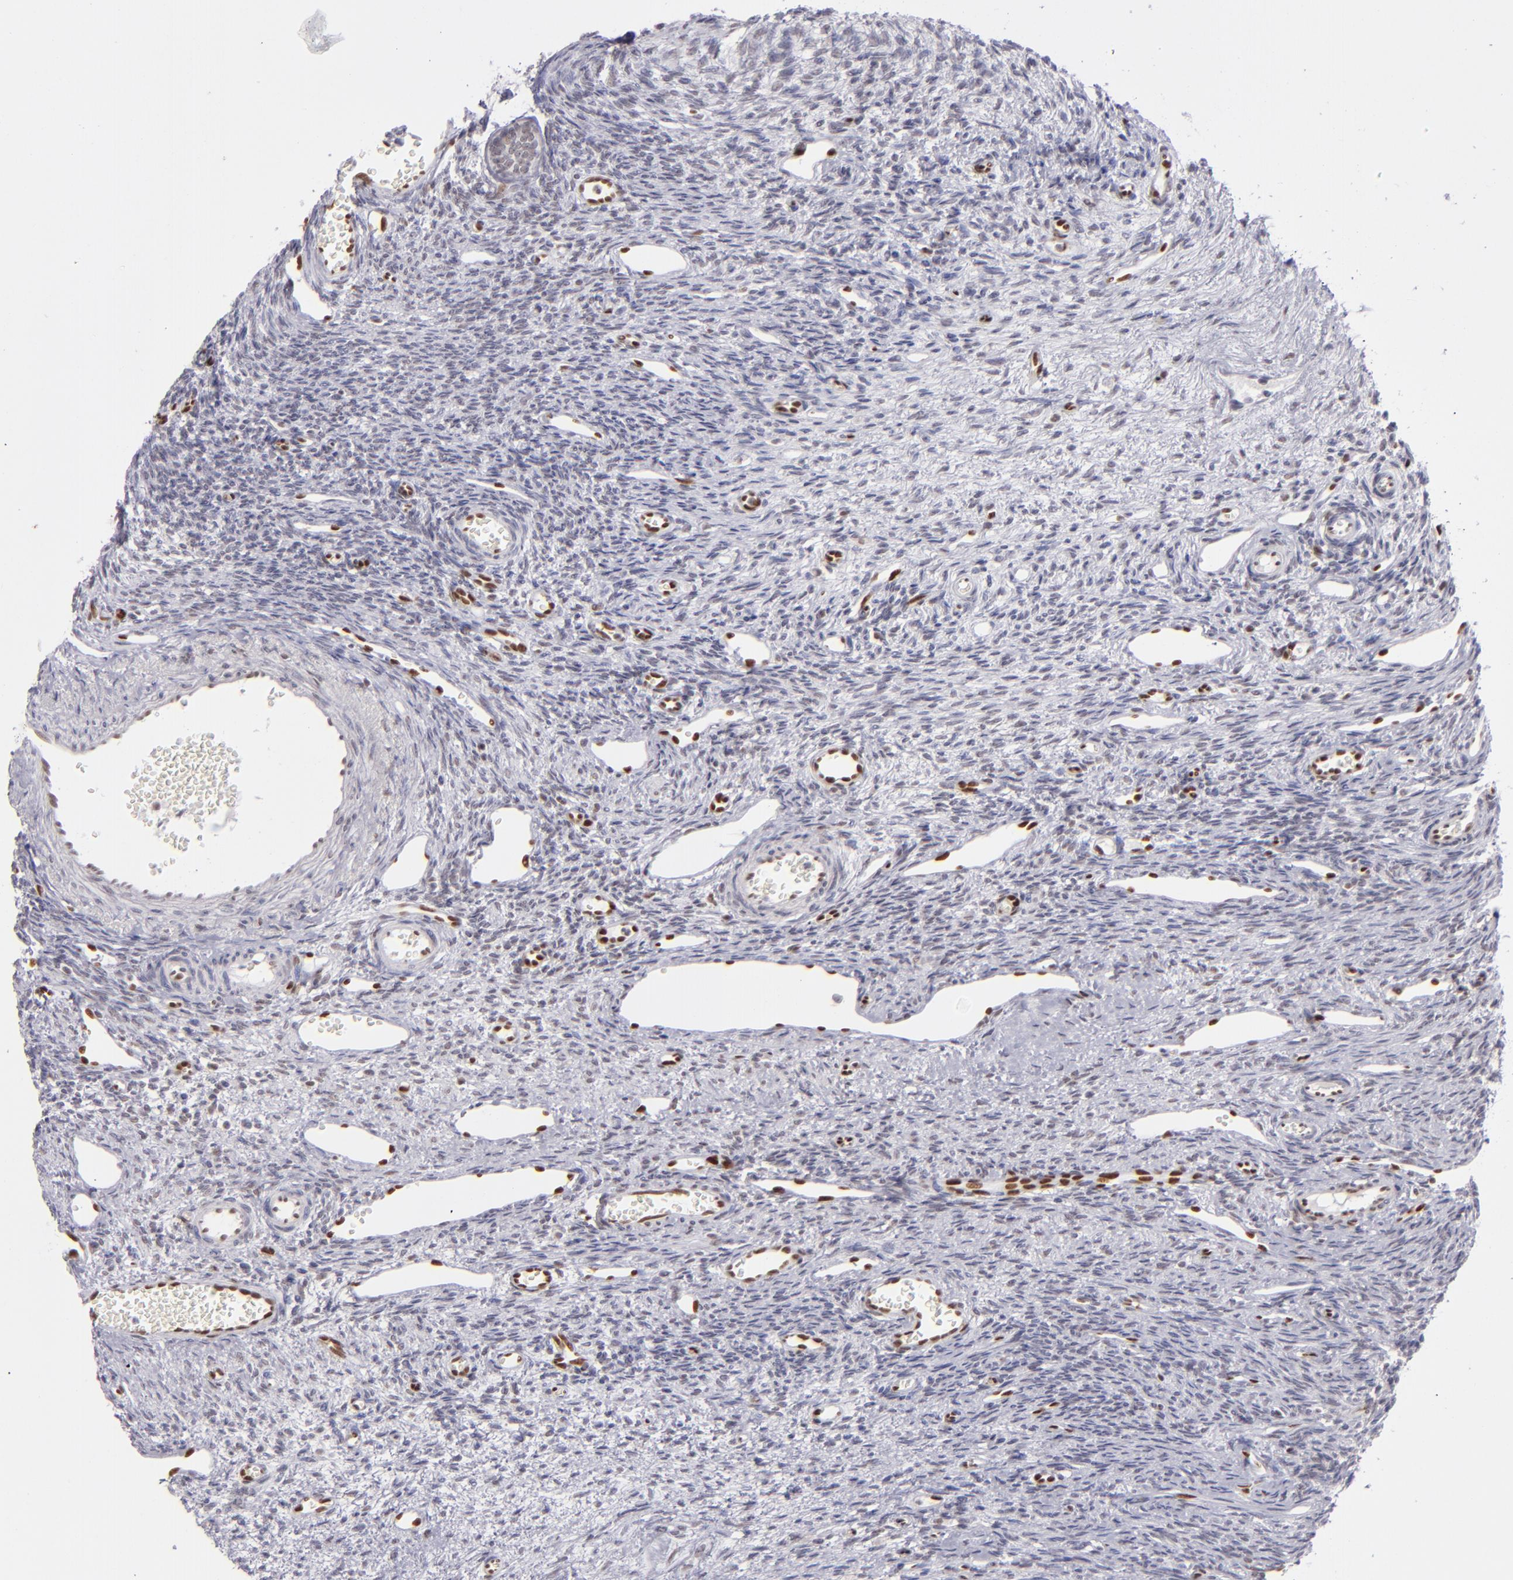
{"staining": {"intensity": "strong", "quantity": ">75%", "location": "nuclear"}, "tissue": "ovary", "cell_type": "Follicle cells", "image_type": "normal", "snomed": [{"axis": "morphology", "description": "Normal tissue, NOS"}, {"axis": "topography", "description": "Ovary"}], "caption": "Immunohistochemical staining of unremarkable human ovary shows strong nuclear protein expression in about >75% of follicle cells. (DAB IHC, brown staining for protein, blue staining for nuclei).", "gene": "TOP3A", "patient": {"sex": "female", "age": 33}}